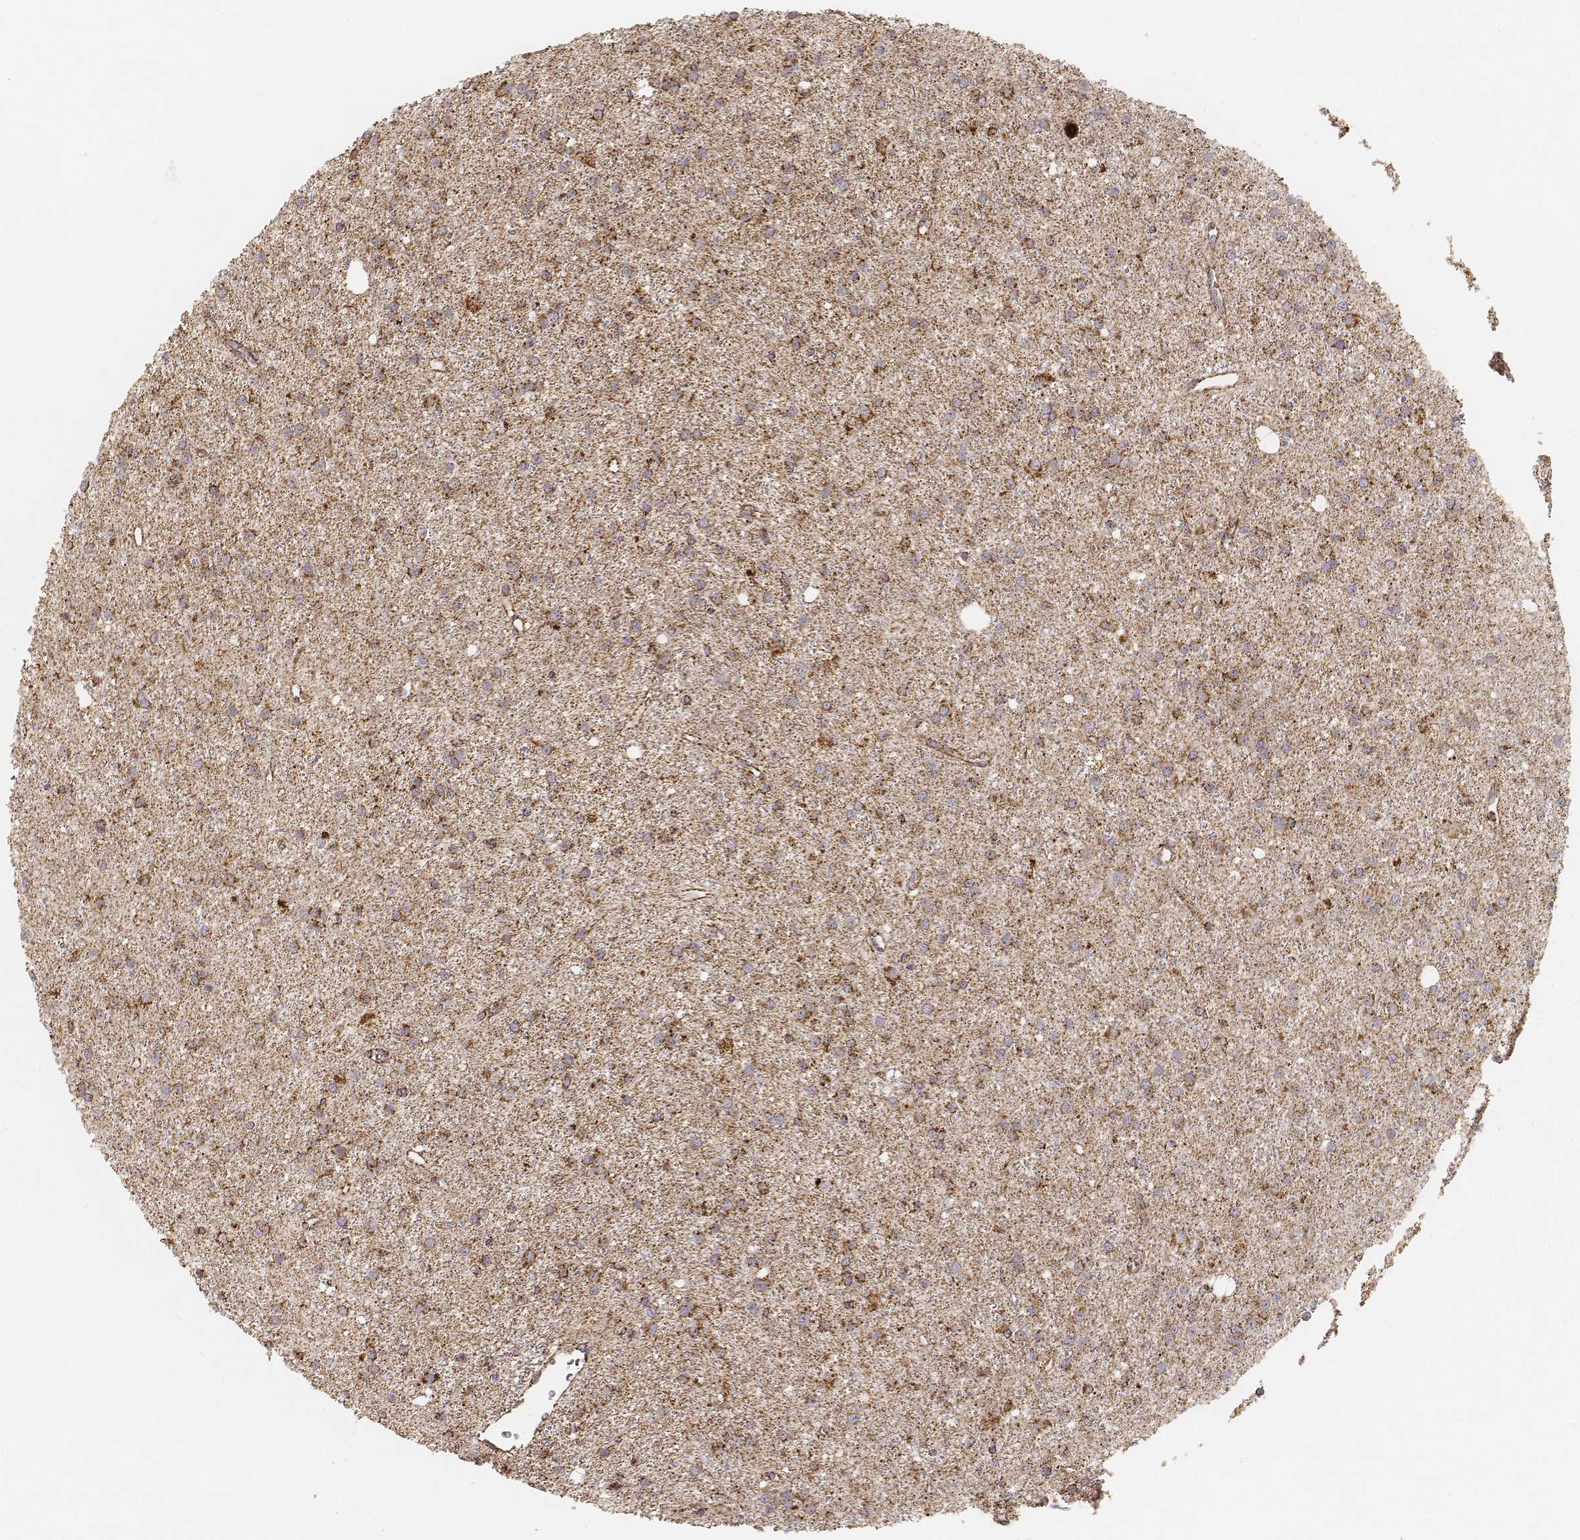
{"staining": {"intensity": "moderate", "quantity": ">75%", "location": "cytoplasmic/membranous"}, "tissue": "glioma", "cell_type": "Tumor cells", "image_type": "cancer", "snomed": [{"axis": "morphology", "description": "Glioma, malignant, Low grade"}, {"axis": "topography", "description": "Brain"}], "caption": "Immunohistochemistry (DAB (3,3'-diaminobenzidine)) staining of human low-grade glioma (malignant) reveals moderate cytoplasmic/membranous protein expression in approximately >75% of tumor cells.", "gene": "CS", "patient": {"sex": "male", "age": 27}}